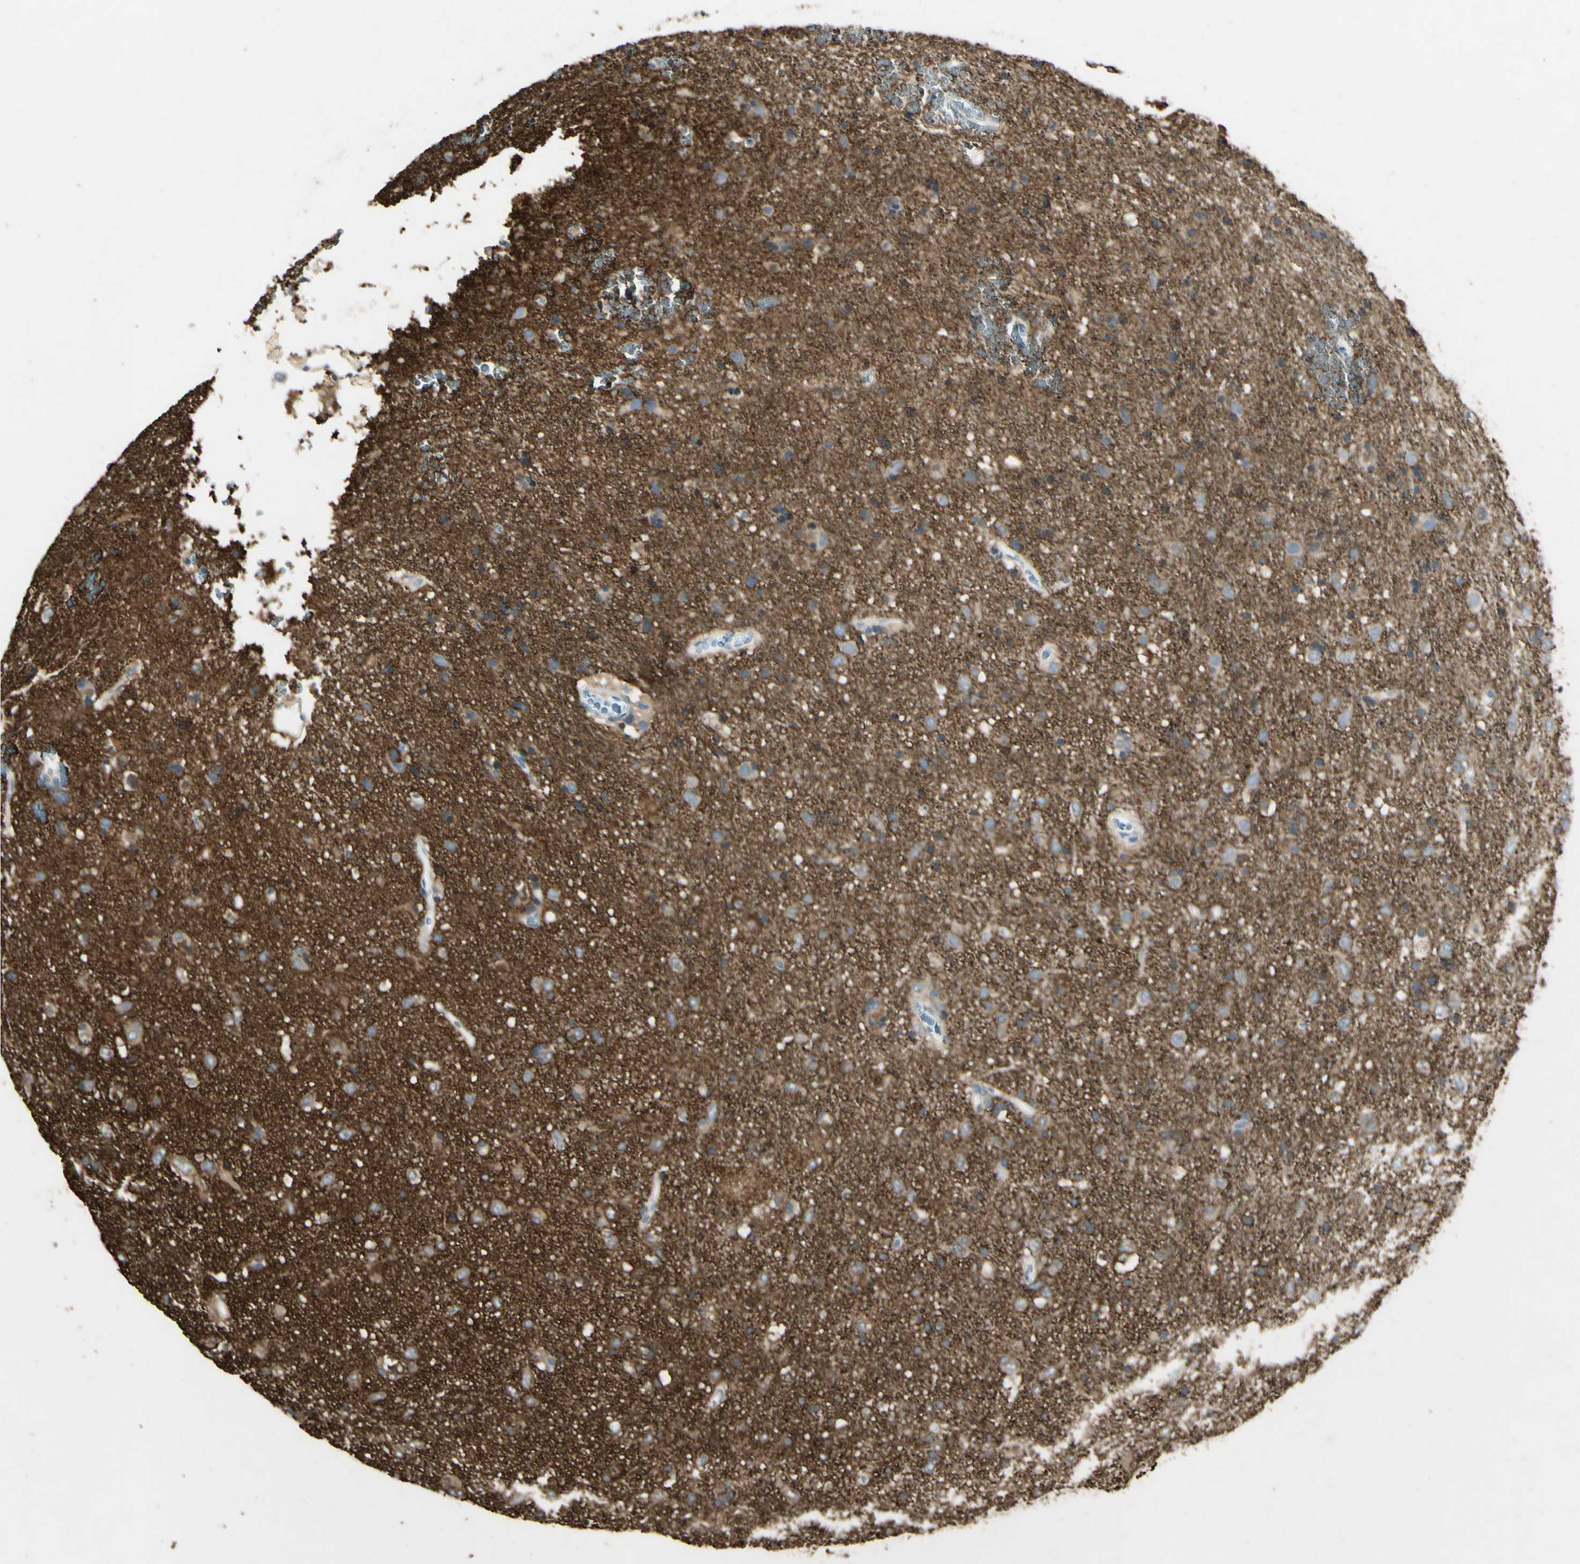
{"staining": {"intensity": "moderate", "quantity": ">75%", "location": "cytoplasmic/membranous"}, "tissue": "glioma", "cell_type": "Tumor cells", "image_type": "cancer", "snomed": [{"axis": "morphology", "description": "Glioma, malignant, Low grade"}, {"axis": "topography", "description": "Brain"}], "caption": "A brown stain highlights moderate cytoplasmic/membranous staining of a protein in human glioma tumor cells. The staining was performed using DAB (3,3'-diaminobenzidine), with brown indicating positive protein expression. Nuclei are stained blue with hematoxylin.", "gene": "SNAP91", "patient": {"sex": "male", "age": 77}}